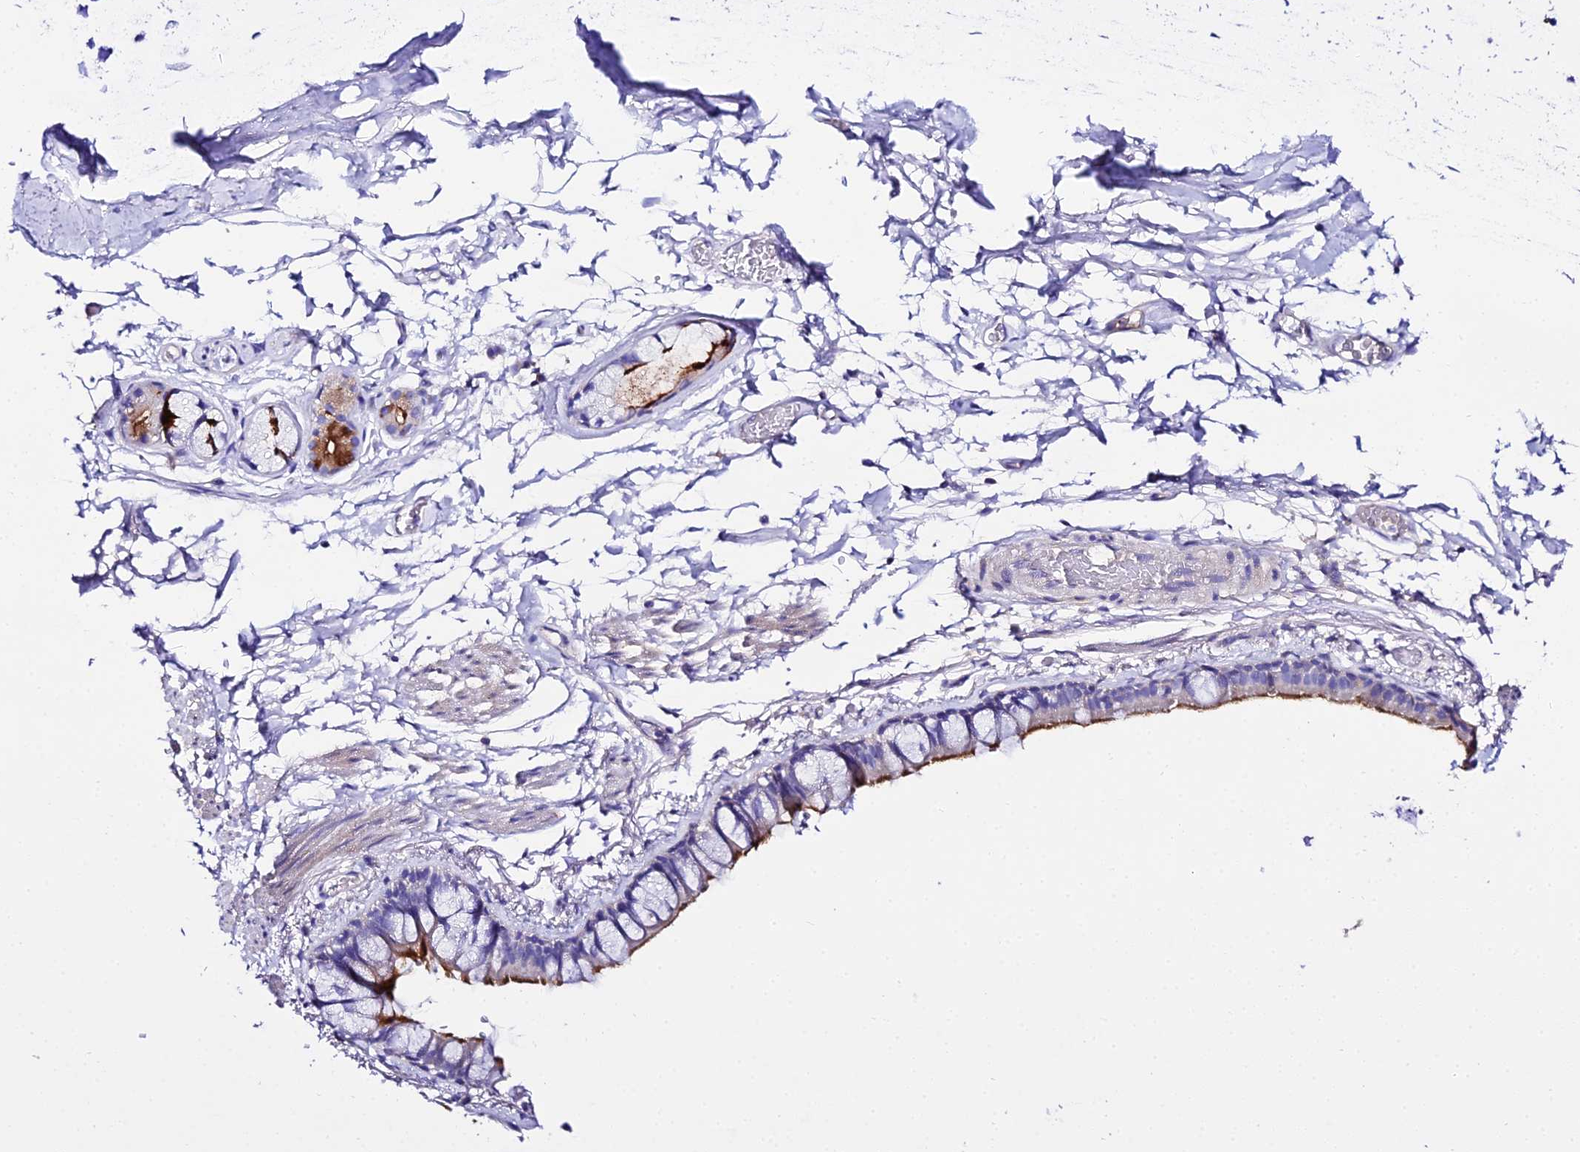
{"staining": {"intensity": "strong", "quantity": "25%-75%", "location": "cytoplasmic/membranous"}, "tissue": "bronchus", "cell_type": "Respiratory epithelial cells", "image_type": "normal", "snomed": [{"axis": "morphology", "description": "Normal tissue, NOS"}, {"axis": "topography", "description": "Cartilage tissue"}], "caption": "Immunohistochemical staining of normal human bronchus exhibits 25%-75% levels of strong cytoplasmic/membranous protein staining in approximately 25%-75% of respiratory epithelial cells.", "gene": "TMEM117", "patient": {"sex": "male", "age": 63}}